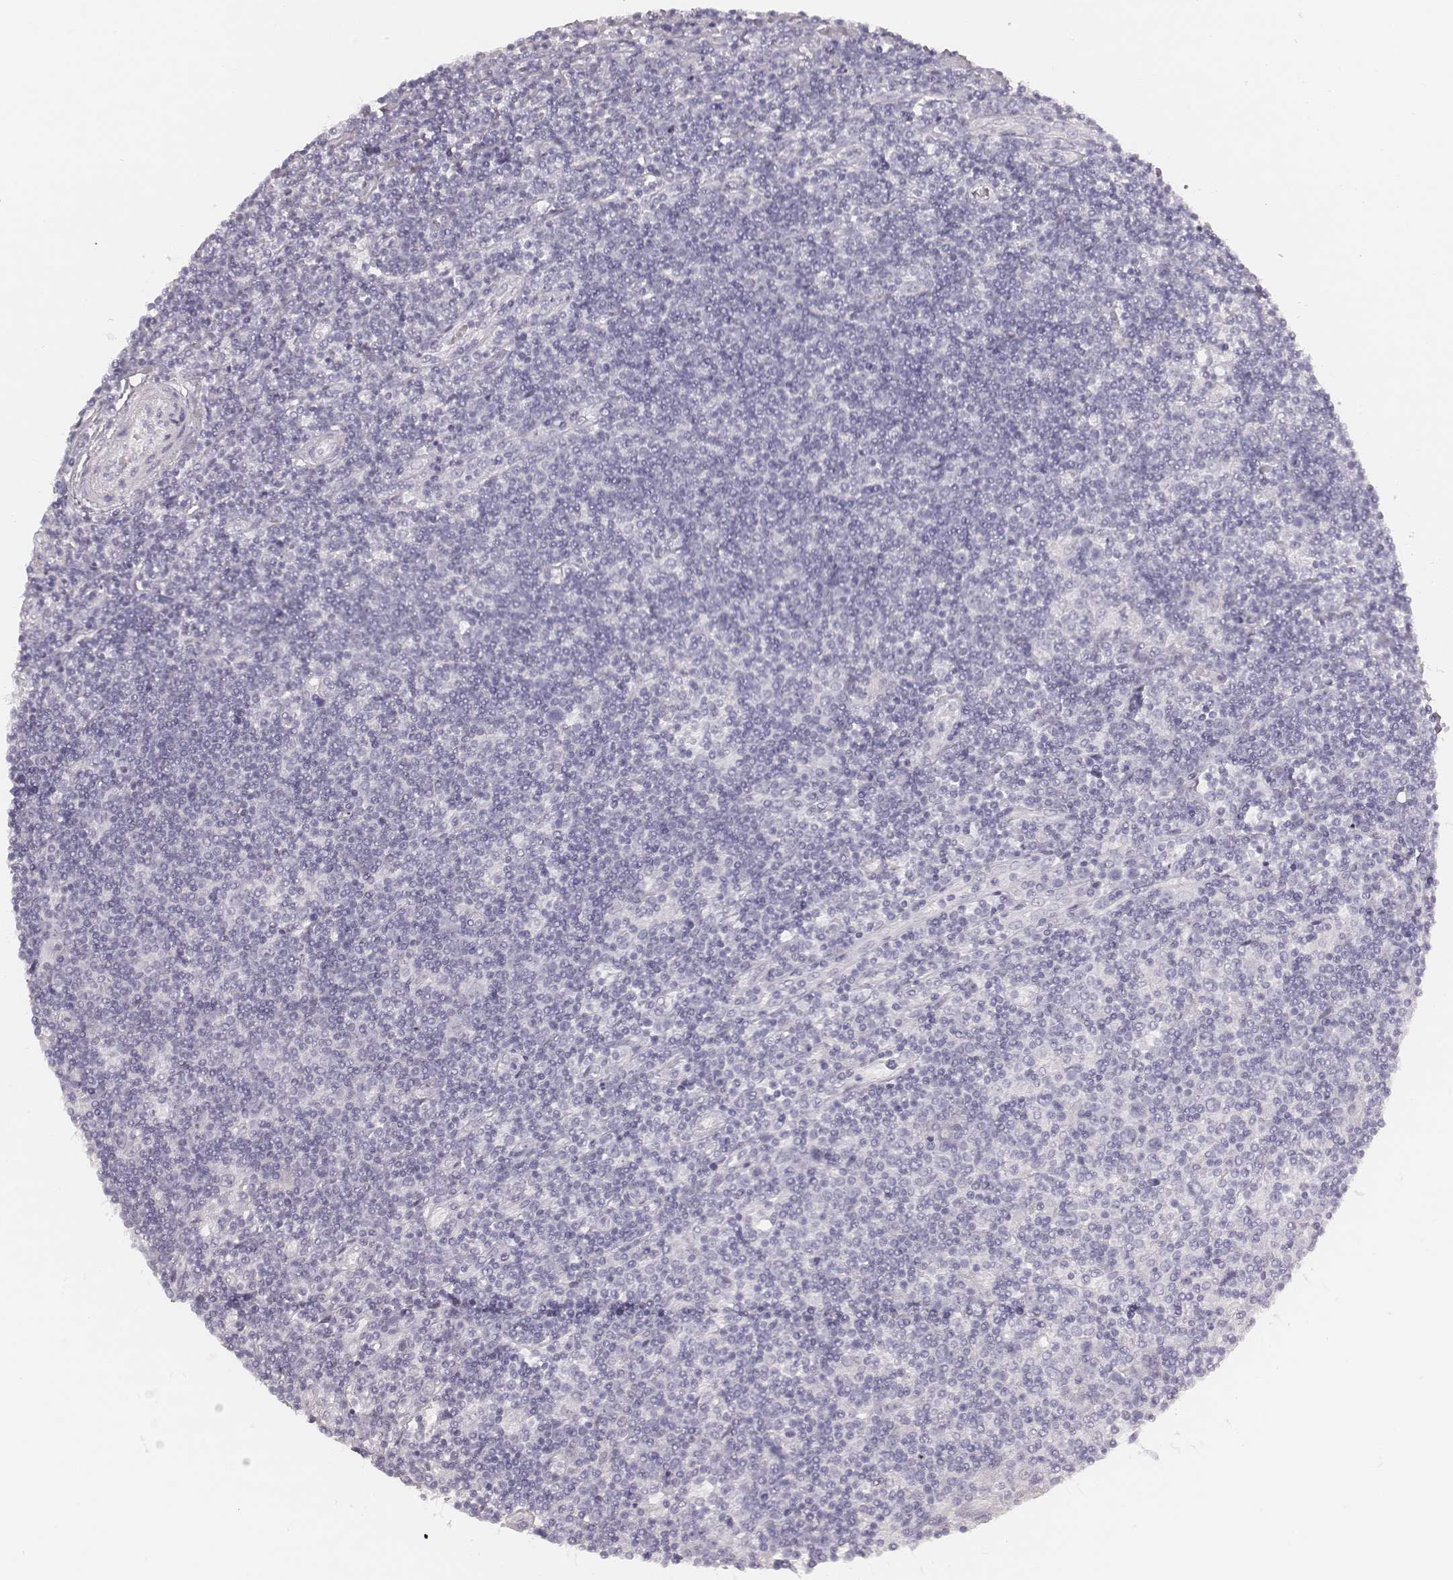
{"staining": {"intensity": "negative", "quantity": "none", "location": "none"}, "tissue": "lymphoma", "cell_type": "Tumor cells", "image_type": "cancer", "snomed": [{"axis": "morphology", "description": "Hodgkin's disease, NOS"}, {"axis": "topography", "description": "Lymph node"}], "caption": "Tumor cells show no significant protein positivity in Hodgkin's disease.", "gene": "KRT34", "patient": {"sex": "male", "age": 40}}